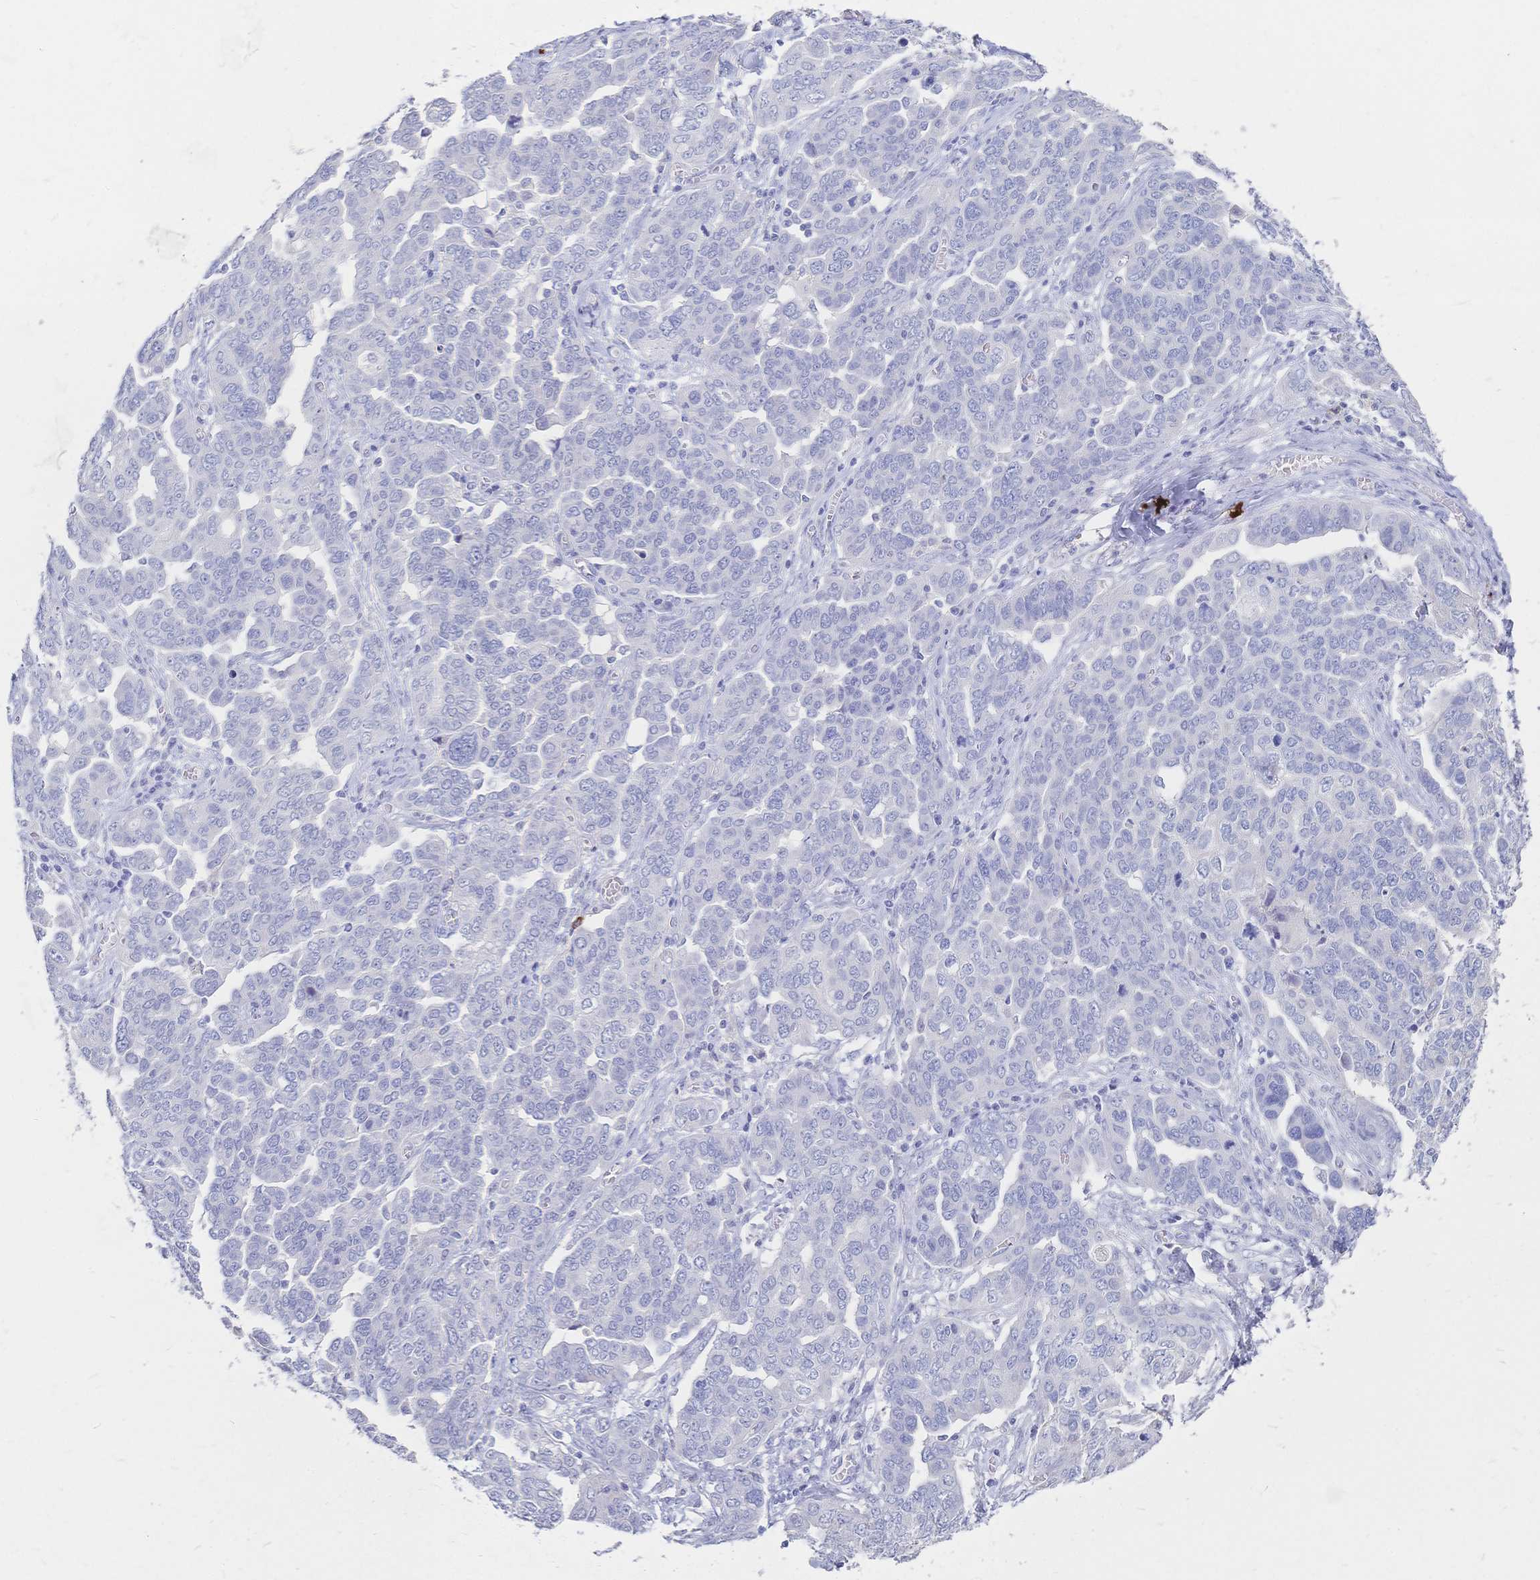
{"staining": {"intensity": "negative", "quantity": "none", "location": "none"}, "tissue": "ovarian cancer", "cell_type": "Tumor cells", "image_type": "cancer", "snomed": [{"axis": "morphology", "description": "Cystadenocarcinoma, serous, NOS"}, {"axis": "topography", "description": "Ovary"}], "caption": "This is an immunohistochemistry (IHC) histopathology image of ovarian serous cystadenocarcinoma. There is no staining in tumor cells.", "gene": "IL2RB", "patient": {"sex": "female", "age": 59}}